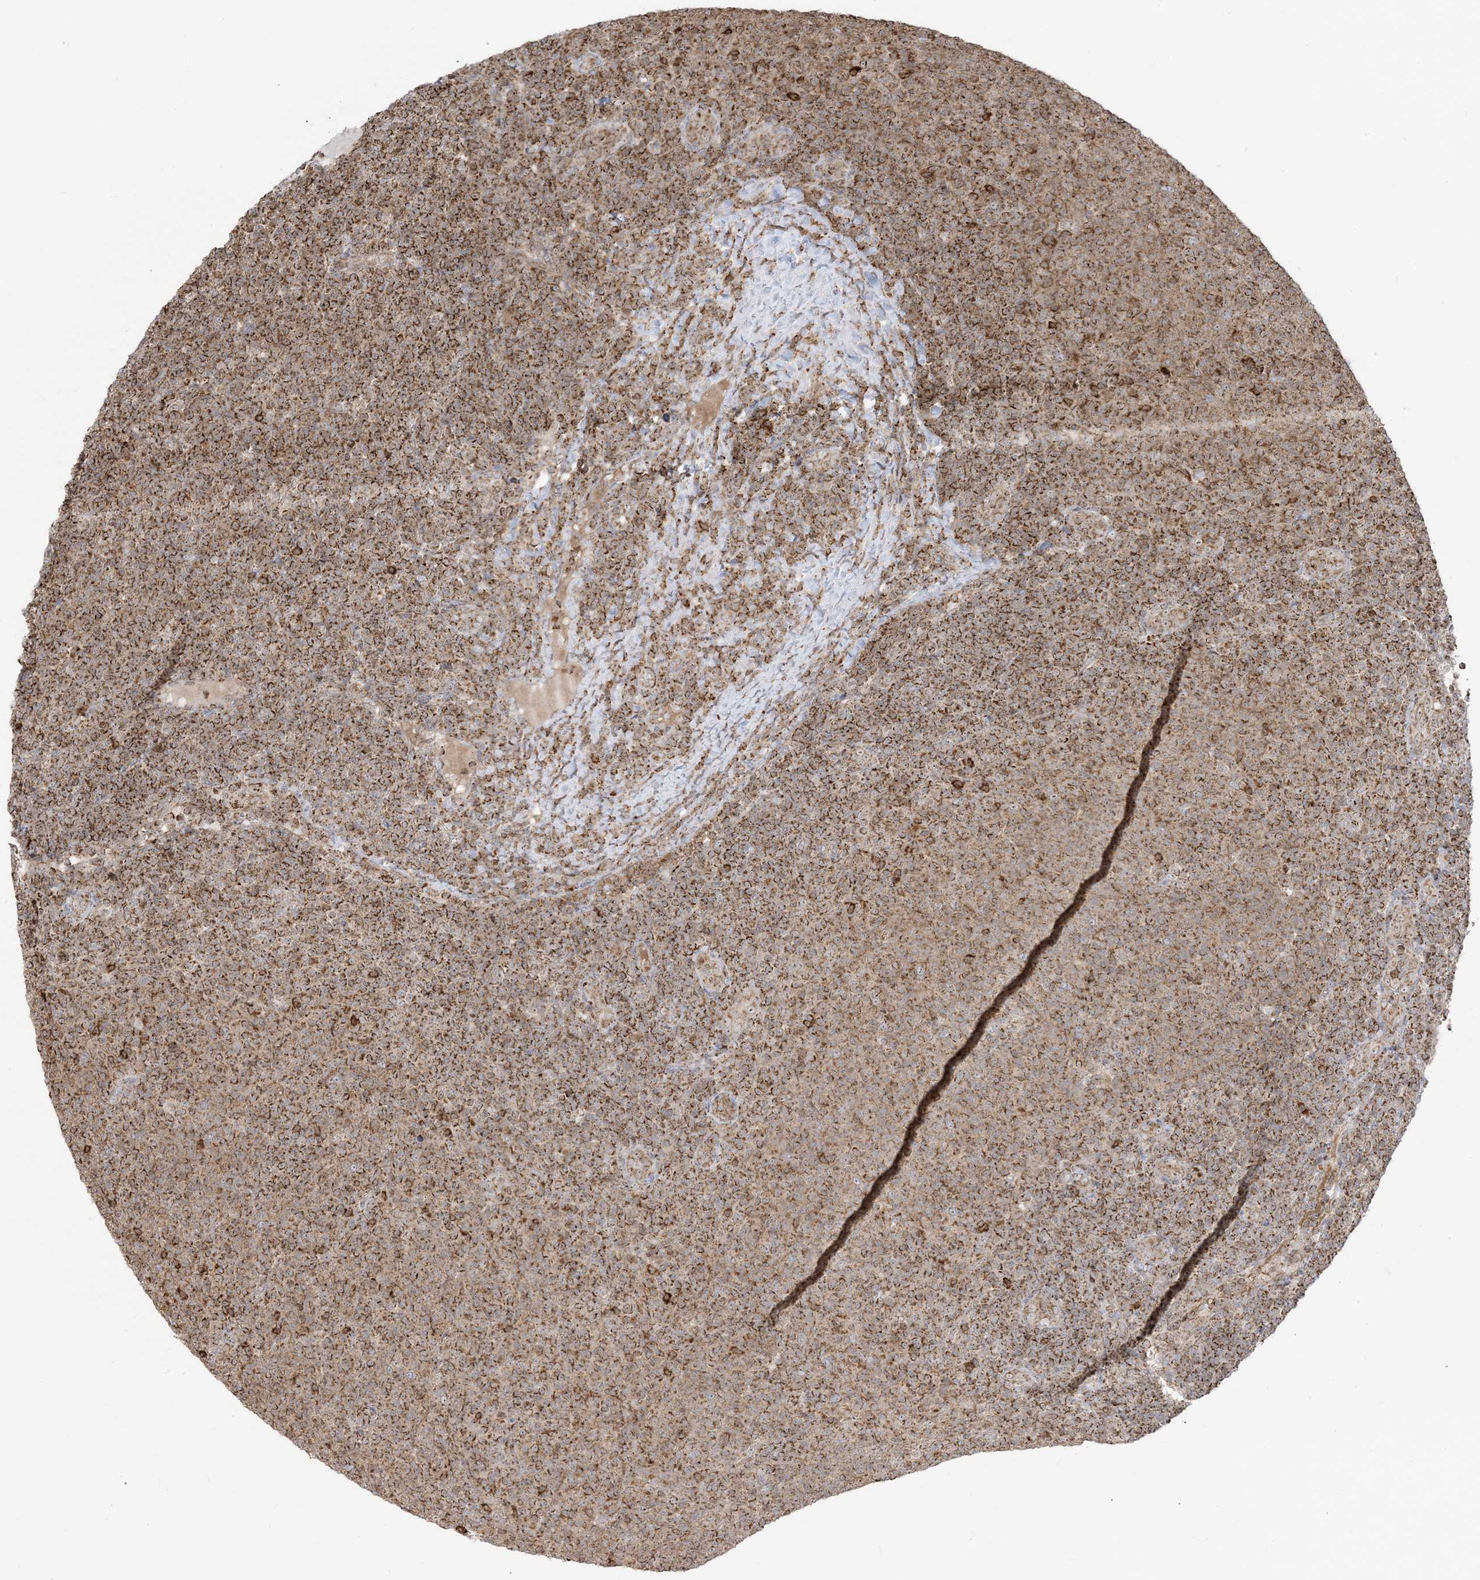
{"staining": {"intensity": "strong", "quantity": "25%-75%", "location": "cytoplasmic/membranous"}, "tissue": "lymphoma", "cell_type": "Tumor cells", "image_type": "cancer", "snomed": [{"axis": "morphology", "description": "Malignant lymphoma, non-Hodgkin's type, Low grade"}, {"axis": "topography", "description": "Lymph node"}], "caption": "Immunohistochemical staining of malignant lymphoma, non-Hodgkin's type (low-grade) demonstrates high levels of strong cytoplasmic/membranous protein expression in approximately 25%-75% of tumor cells. The protein of interest is shown in brown color, while the nuclei are stained blue.", "gene": "MAPKBP1", "patient": {"sex": "male", "age": 66}}